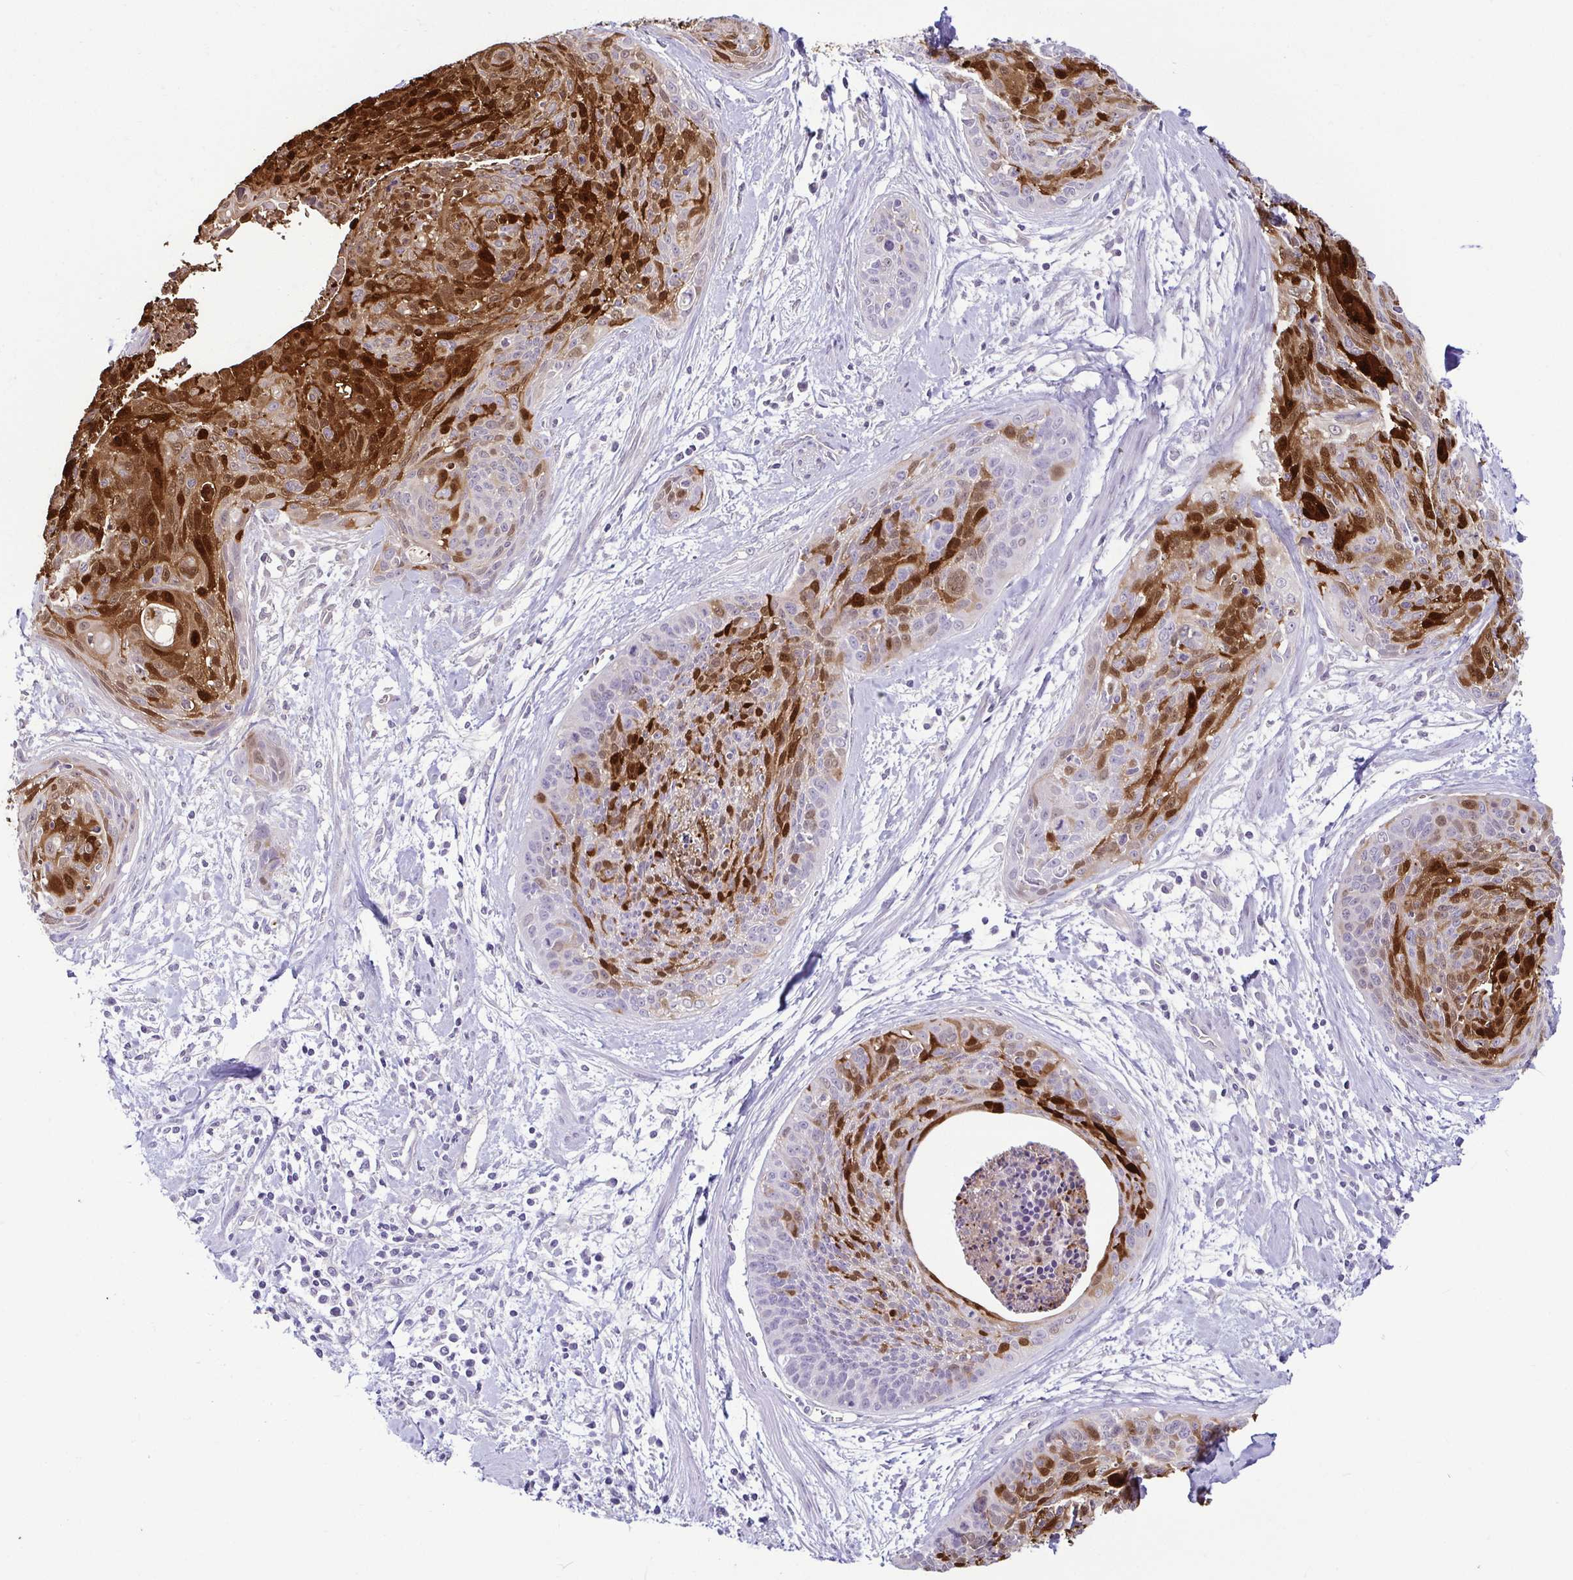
{"staining": {"intensity": "strong", "quantity": "25%-75%", "location": "cytoplasmic/membranous,nuclear"}, "tissue": "cervical cancer", "cell_type": "Tumor cells", "image_type": "cancer", "snomed": [{"axis": "morphology", "description": "Squamous cell carcinoma, NOS"}, {"axis": "topography", "description": "Cervix"}], "caption": "Protein expression analysis of human cervical squamous cell carcinoma reveals strong cytoplasmic/membranous and nuclear staining in approximately 25%-75% of tumor cells.", "gene": "CASP14", "patient": {"sex": "female", "age": 55}}